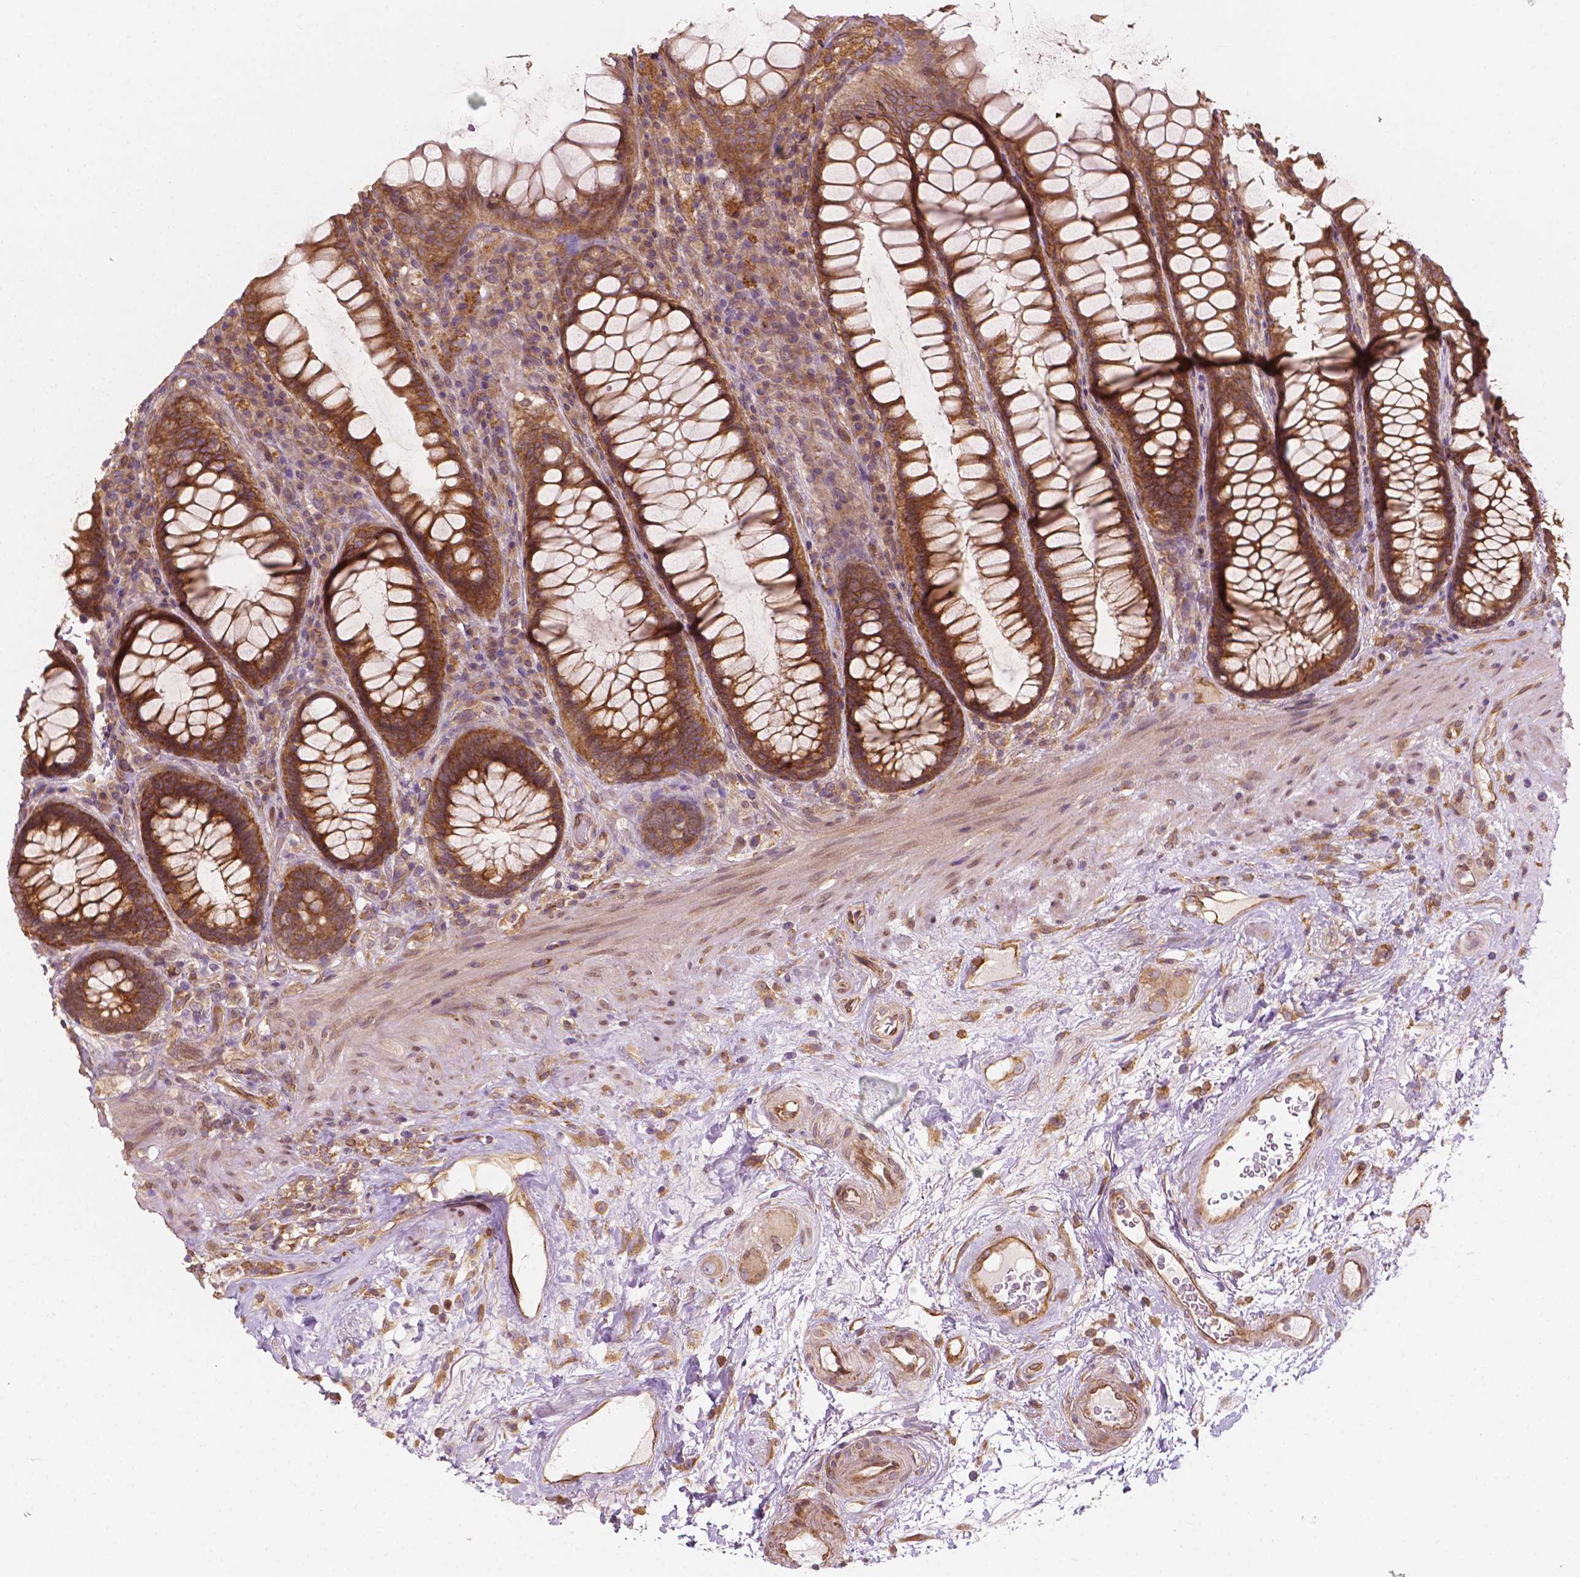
{"staining": {"intensity": "moderate", "quantity": ">75%", "location": "cytoplasmic/membranous"}, "tissue": "rectum", "cell_type": "Glandular cells", "image_type": "normal", "snomed": [{"axis": "morphology", "description": "Normal tissue, NOS"}, {"axis": "topography", "description": "Rectum"}], "caption": "An IHC photomicrograph of normal tissue is shown. Protein staining in brown highlights moderate cytoplasmic/membranous positivity in rectum within glandular cells.", "gene": "G3BP1", "patient": {"sex": "male", "age": 72}}